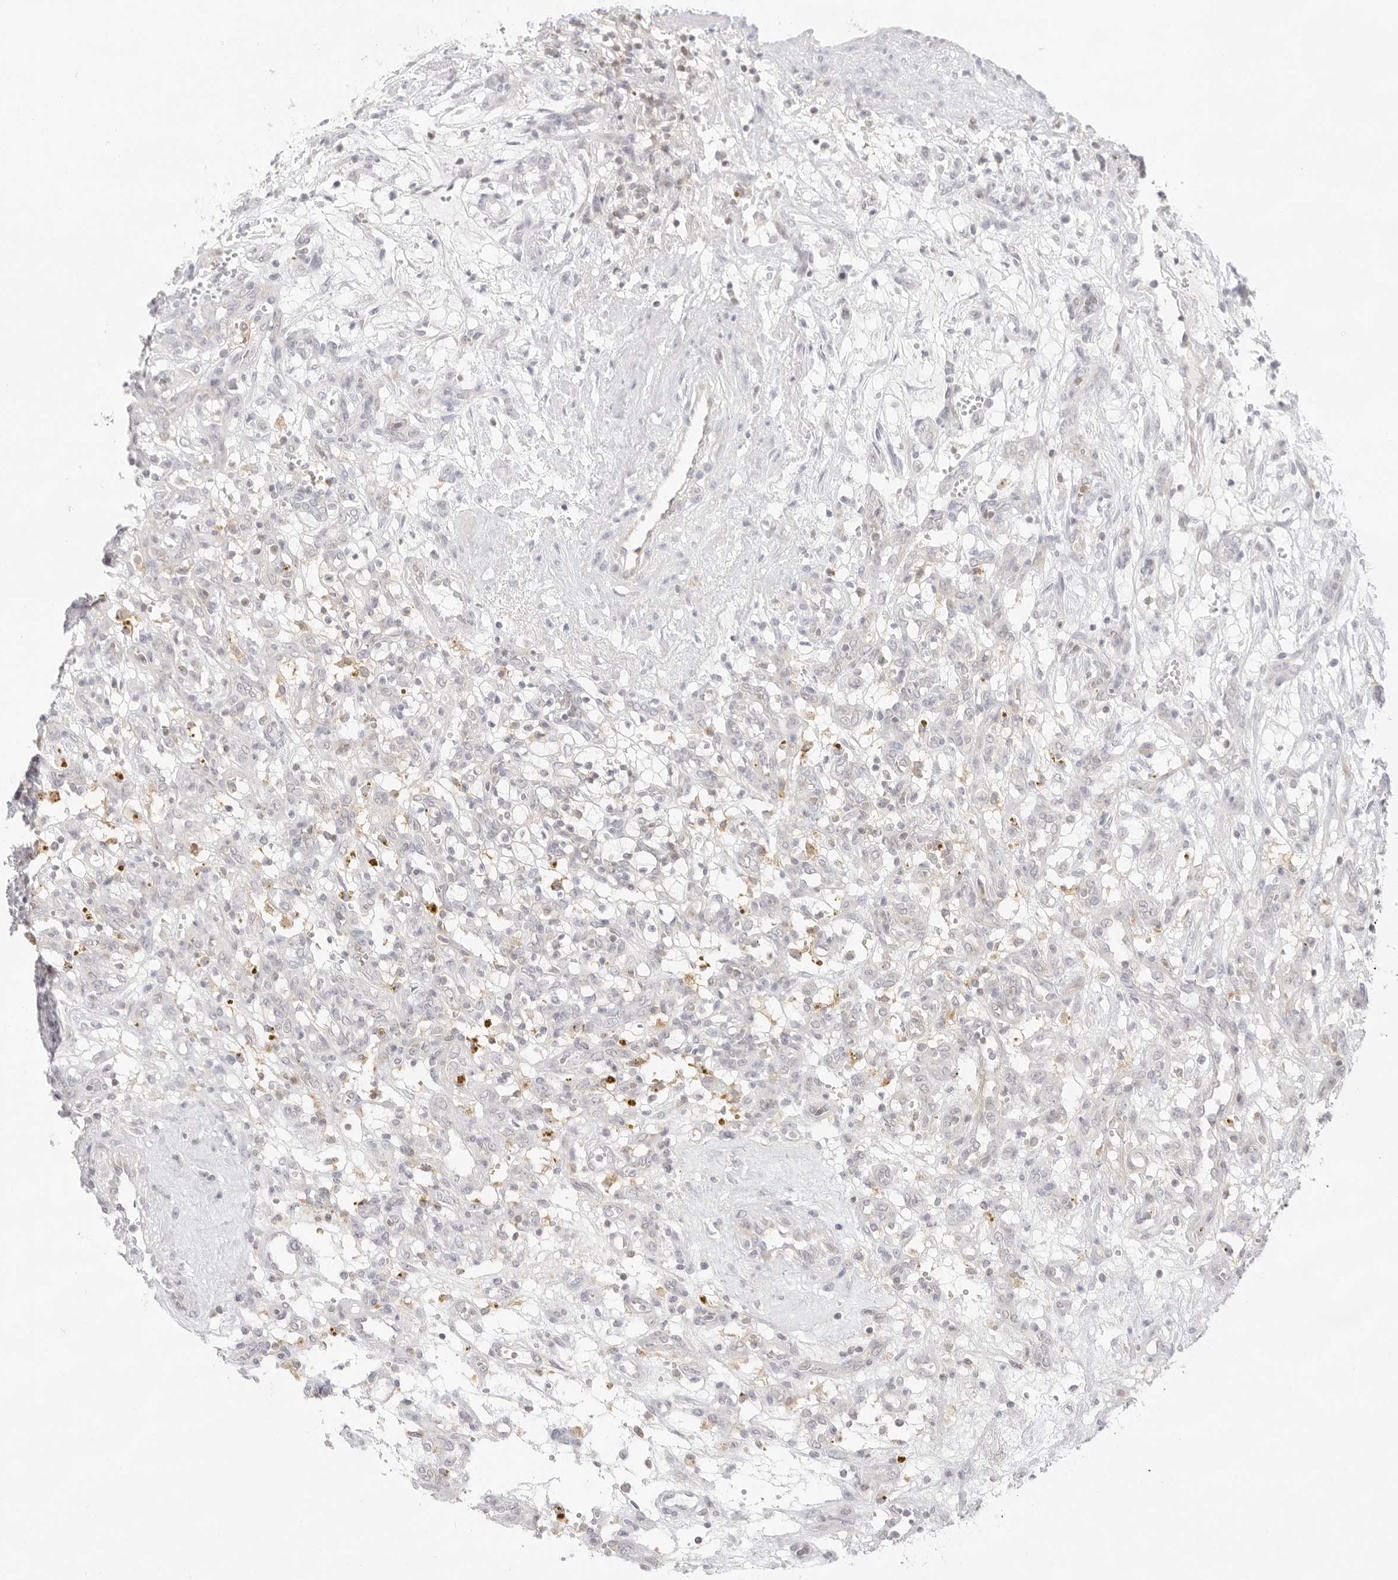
{"staining": {"intensity": "negative", "quantity": "none", "location": "none"}, "tissue": "renal cancer", "cell_type": "Tumor cells", "image_type": "cancer", "snomed": [{"axis": "morphology", "description": "Adenocarcinoma, NOS"}, {"axis": "topography", "description": "Kidney"}], "caption": "Protein analysis of renal adenocarcinoma demonstrates no significant staining in tumor cells.", "gene": "TNFRSF14", "patient": {"sex": "female", "age": 57}}